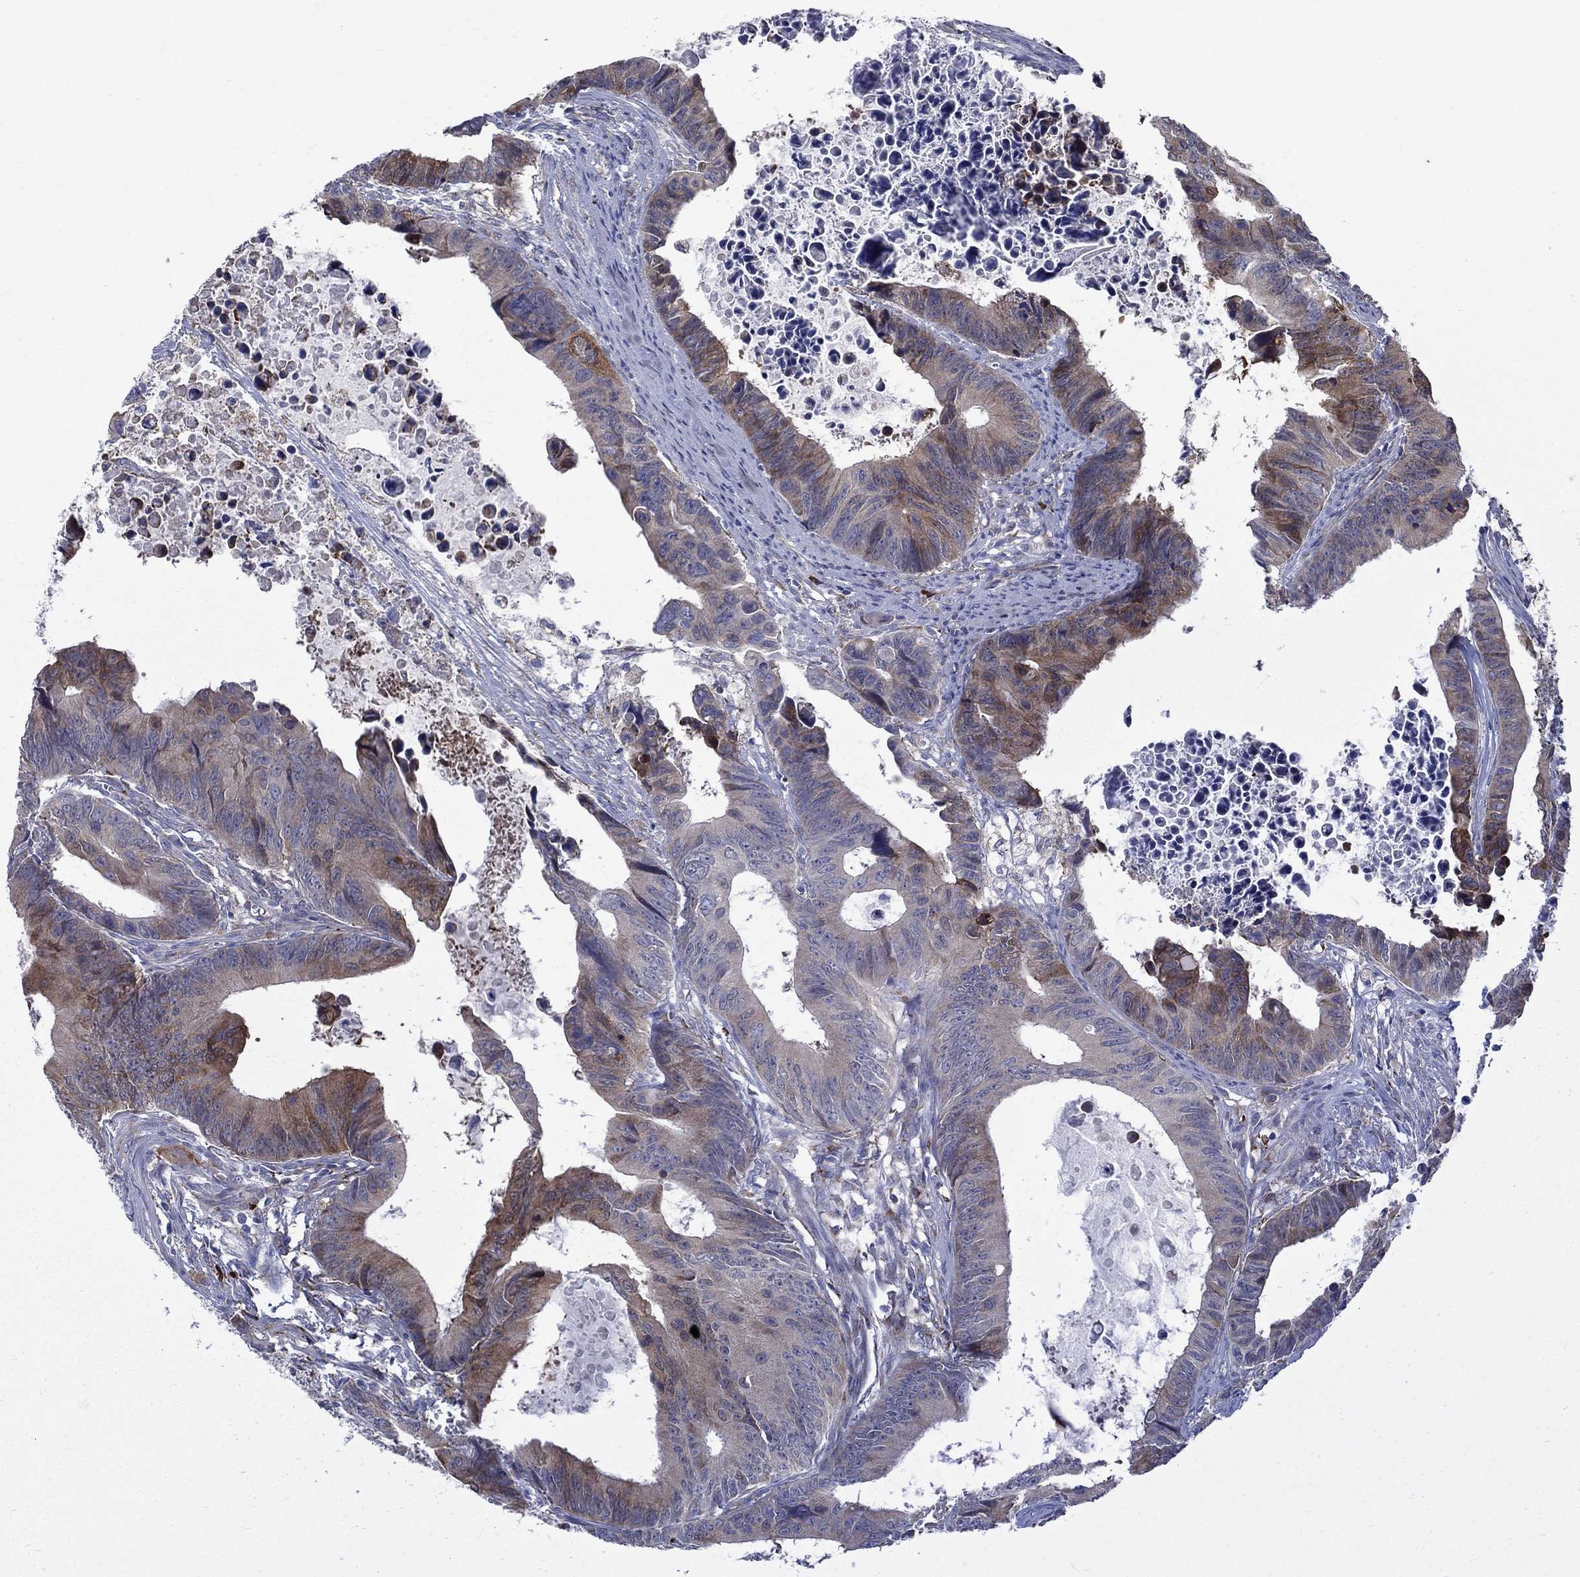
{"staining": {"intensity": "moderate", "quantity": "25%-75%", "location": "cytoplasmic/membranous"}, "tissue": "colorectal cancer", "cell_type": "Tumor cells", "image_type": "cancer", "snomed": [{"axis": "morphology", "description": "Adenocarcinoma, NOS"}, {"axis": "topography", "description": "Colon"}], "caption": "Tumor cells display medium levels of moderate cytoplasmic/membranous positivity in approximately 25%-75% of cells in human colorectal adenocarcinoma.", "gene": "ASNS", "patient": {"sex": "female", "age": 87}}